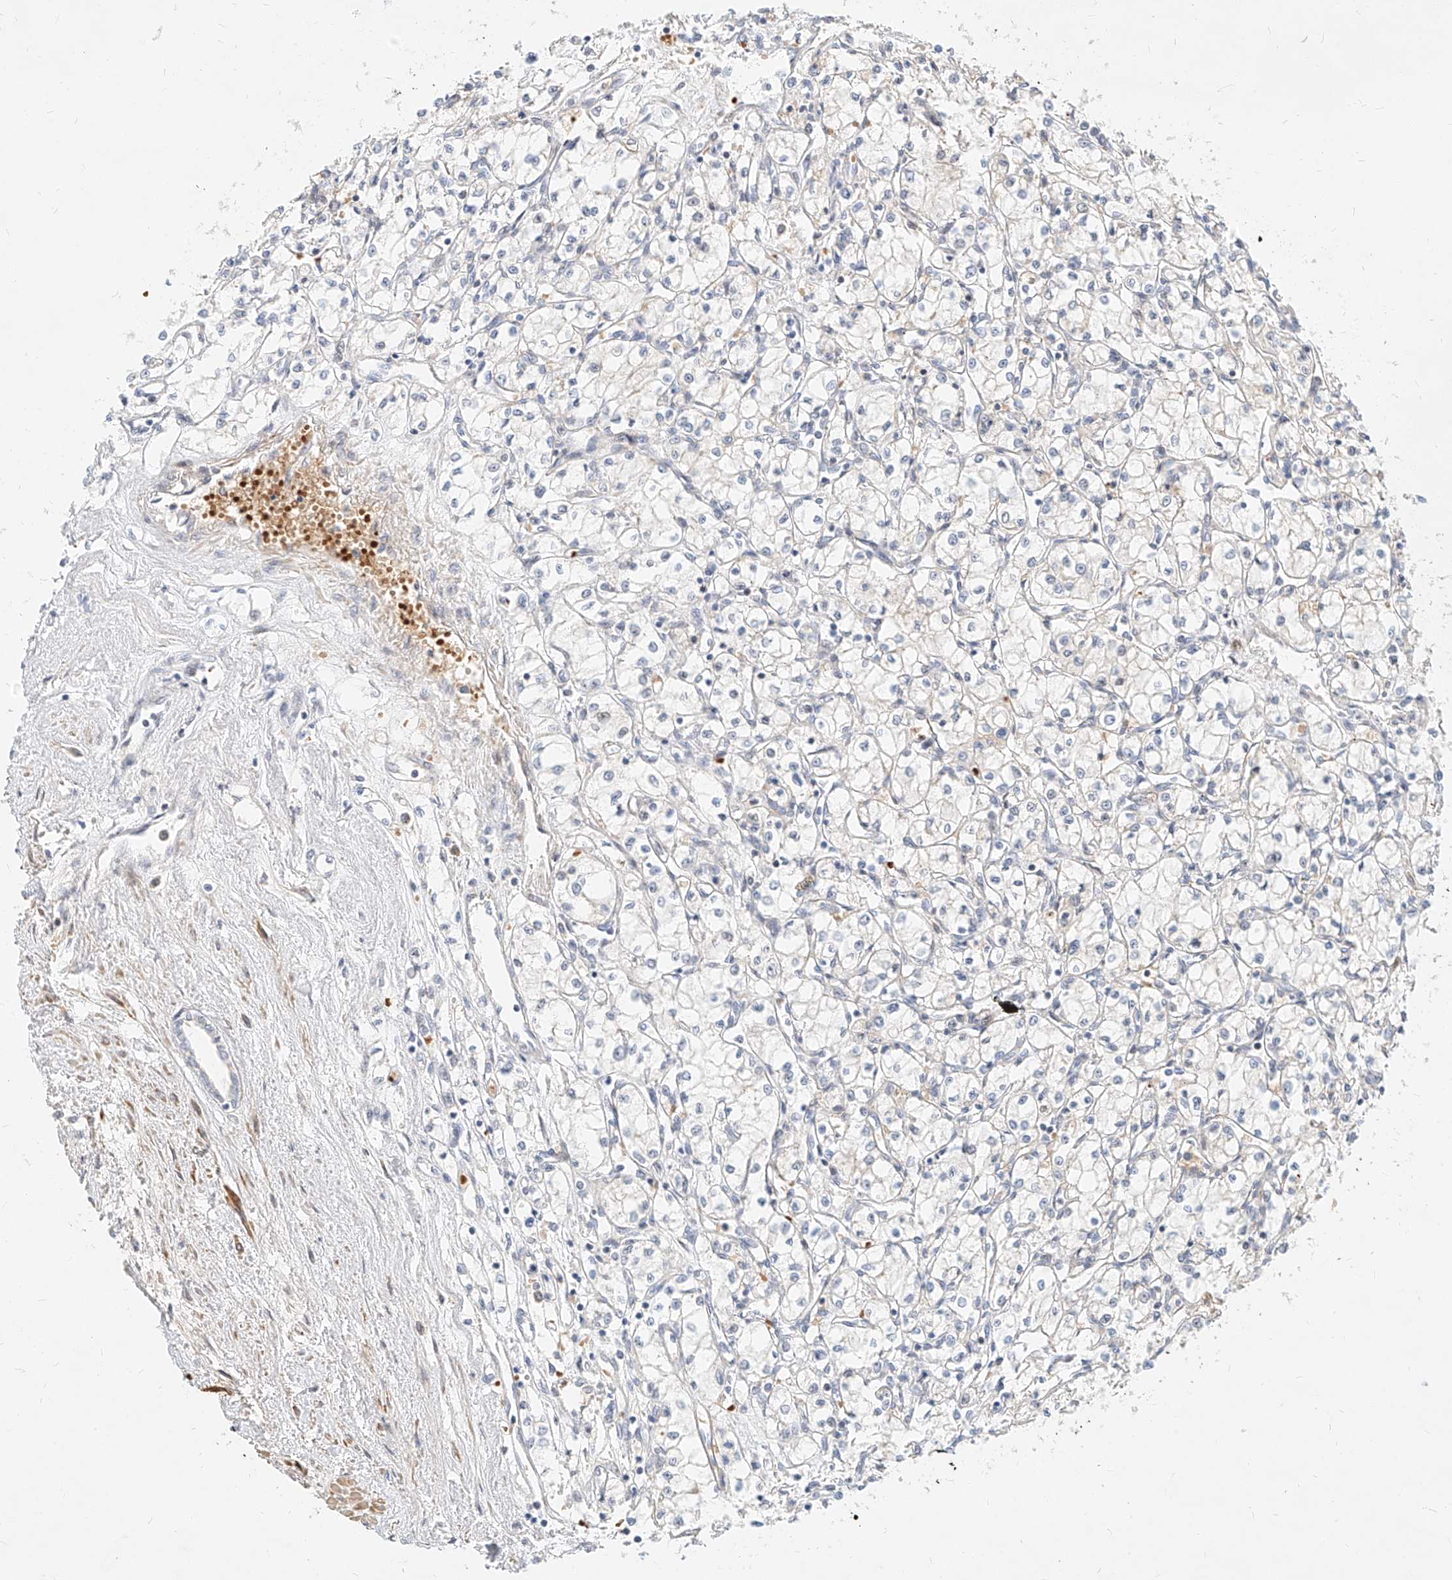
{"staining": {"intensity": "negative", "quantity": "none", "location": "none"}, "tissue": "renal cancer", "cell_type": "Tumor cells", "image_type": "cancer", "snomed": [{"axis": "morphology", "description": "Adenocarcinoma, NOS"}, {"axis": "topography", "description": "Kidney"}], "caption": "Renal cancer (adenocarcinoma) was stained to show a protein in brown. There is no significant expression in tumor cells.", "gene": "CBX8", "patient": {"sex": "male", "age": 59}}